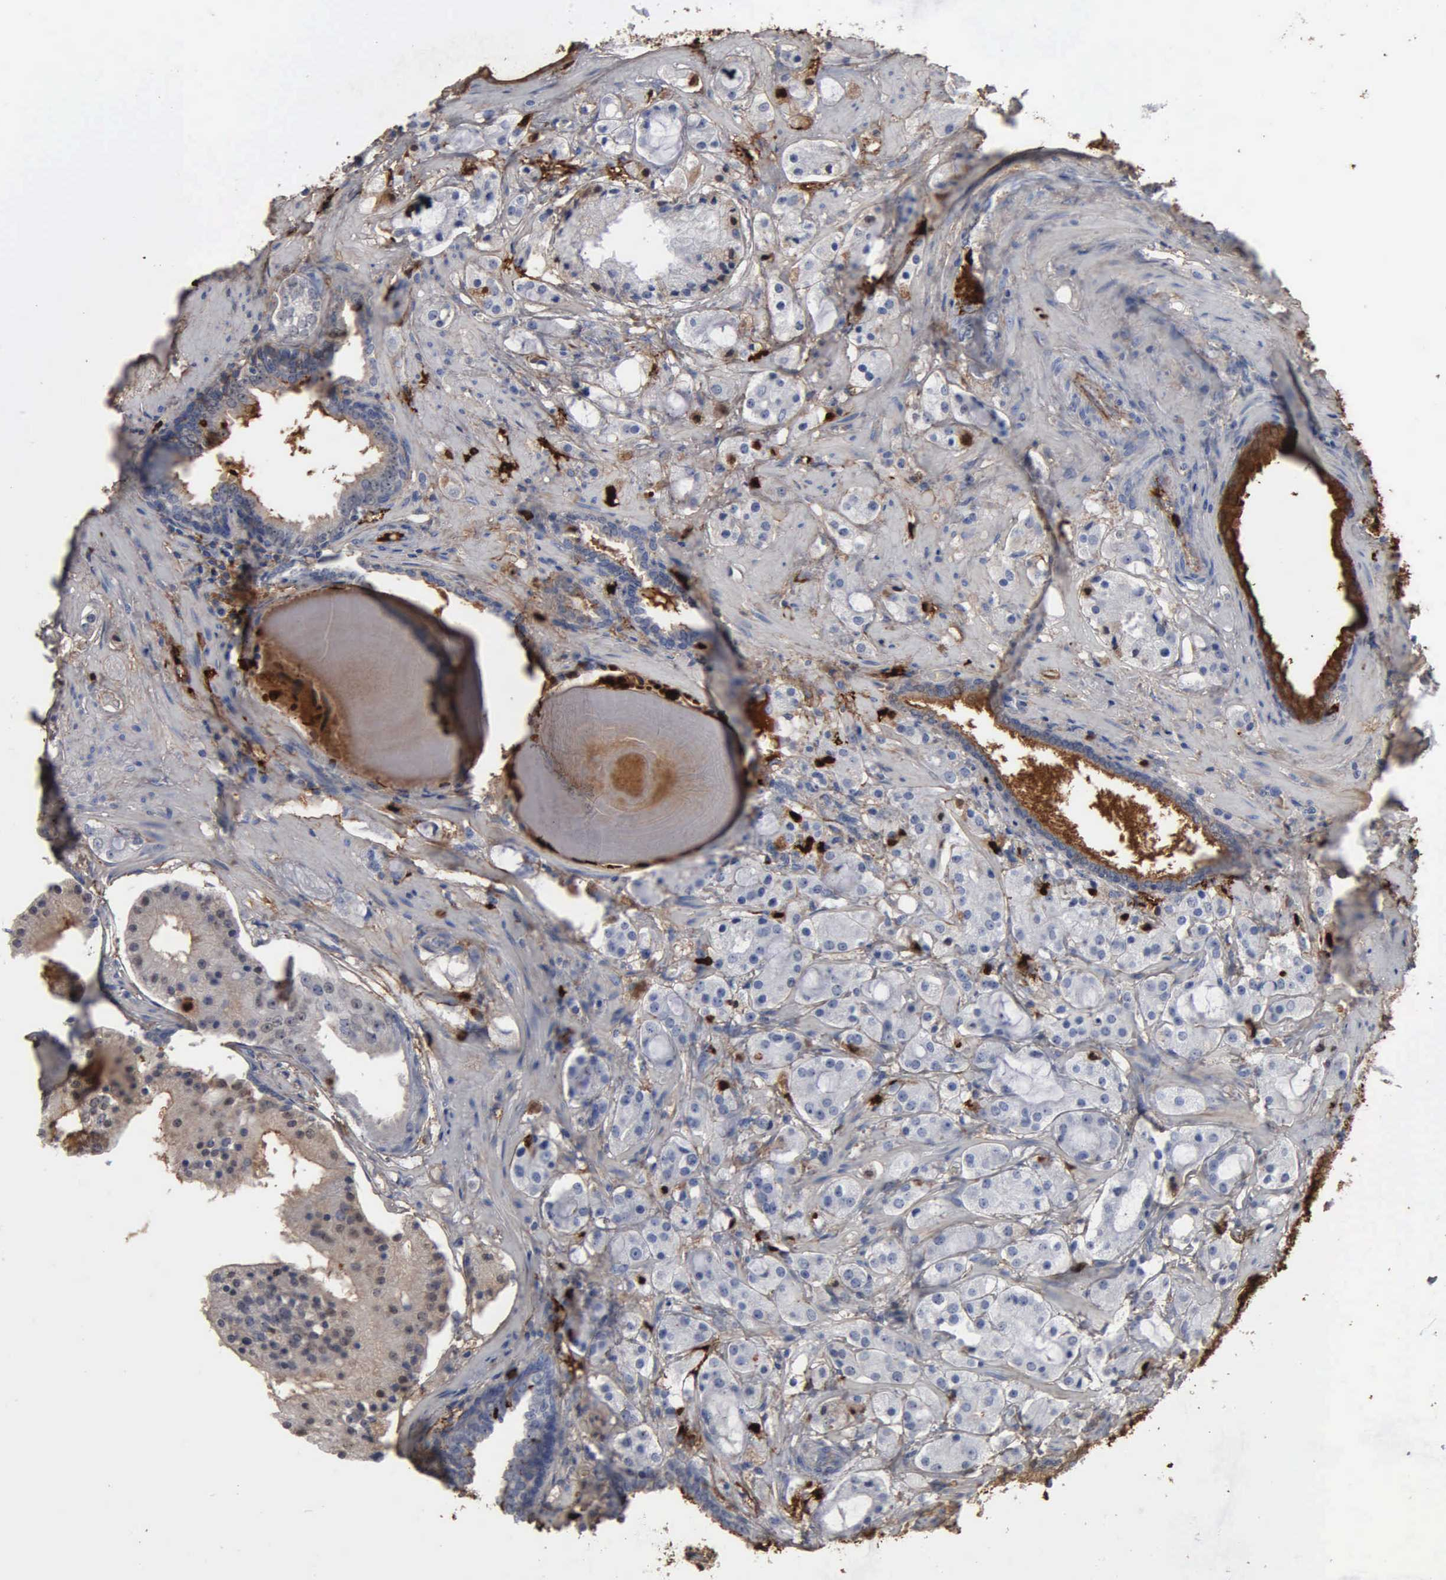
{"staining": {"intensity": "weak", "quantity": "25%-75%", "location": "cytoplasmic/membranous"}, "tissue": "prostate cancer", "cell_type": "Tumor cells", "image_type": "cancer", "snomed": [{"axis": "morphology", "description": "Adenocarcinoma, High grade"}, {"axis": "topography", "description": "Prostate"}], "caption": "DAB (3,3'-diaminobenzidine) immunohistochemical staining of human high-grade adenocarcinoma (prostate) exhibits weak cytoplasmic/membranous protein expression in approximately 25%-75% of tumor cells. Nuclei are stained in blue.", "gene": "FN1", "patient": {"sex": "male", "age": 68}}